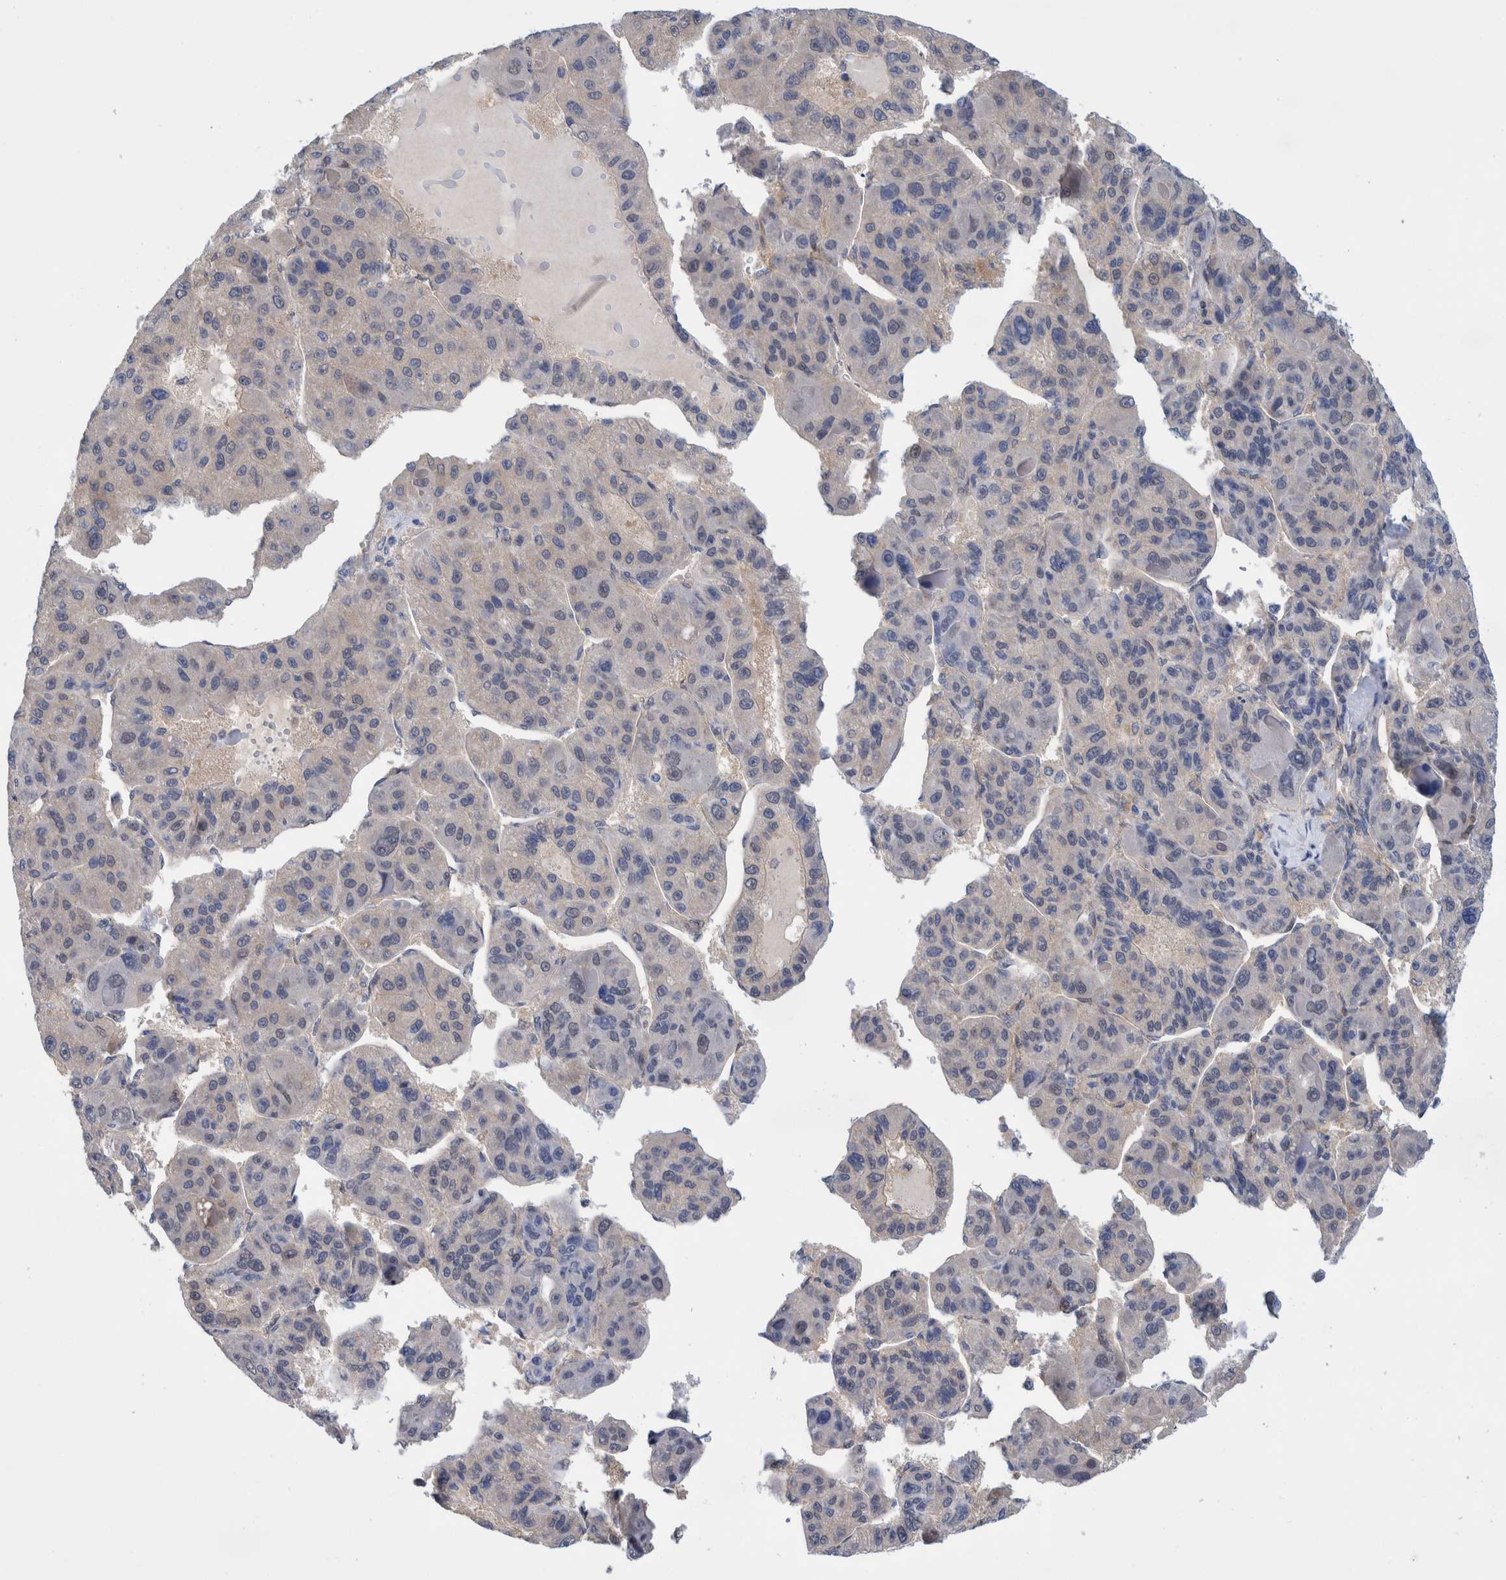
{"staining": {"intensity": "negative", "quantity": "none", "location": "none"}, "tissue": "liver cancer", "cell_type": "Tumor cells", "image_type": "cancer", "snomed": [{"axis": "morphology", "description": "Carcinoma, Hepatocellular, NOS"}, {"axis": "topography", "description": "Liver"}], "caption": "Liver cancer stained for a protein using IHC exhibits no positivity tumor cells.", "gene": "PFAS", "patient": {"sex": "male", "age": 76}}